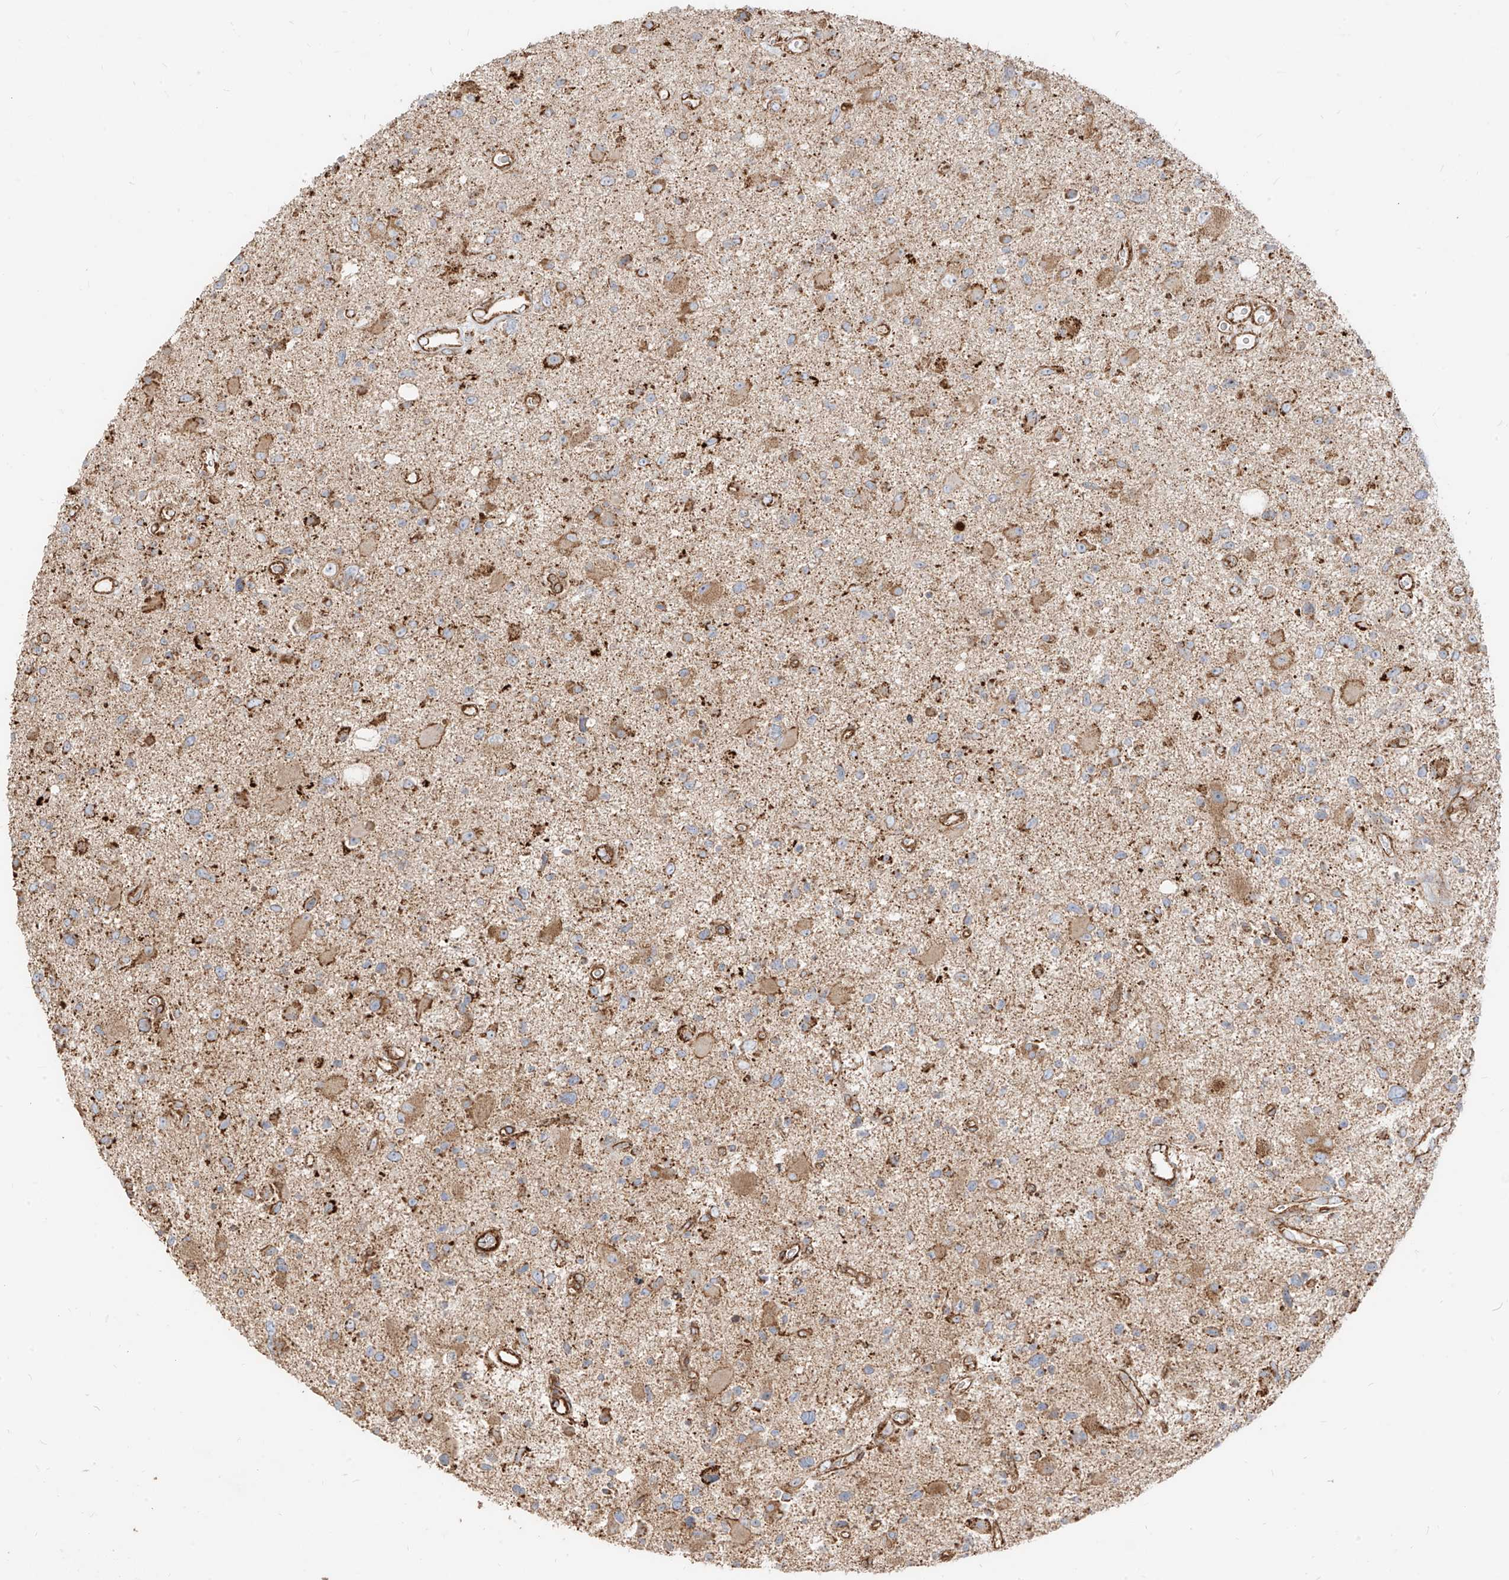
{"staining": {"intensity": "moderate", "quantity": "25%-75%", "location": "cytoplasmic/membranous"}, "tissue": "glioma", "cell_type": "Tumor cells", "image_type": "cancer", "snomed": [{"axis": "morphology", "description": "Glioma, malignant, High grade"}, {"axis": "topography", "description": "Brain"}], "caption": "The histopathology image reveals staining of glioma, revealing moderate cytoplasmic/membranous protein staining (brown color) within tumor cells.", "gene": "PLCL1", "patient": {"sex": "male", "age": 33}}